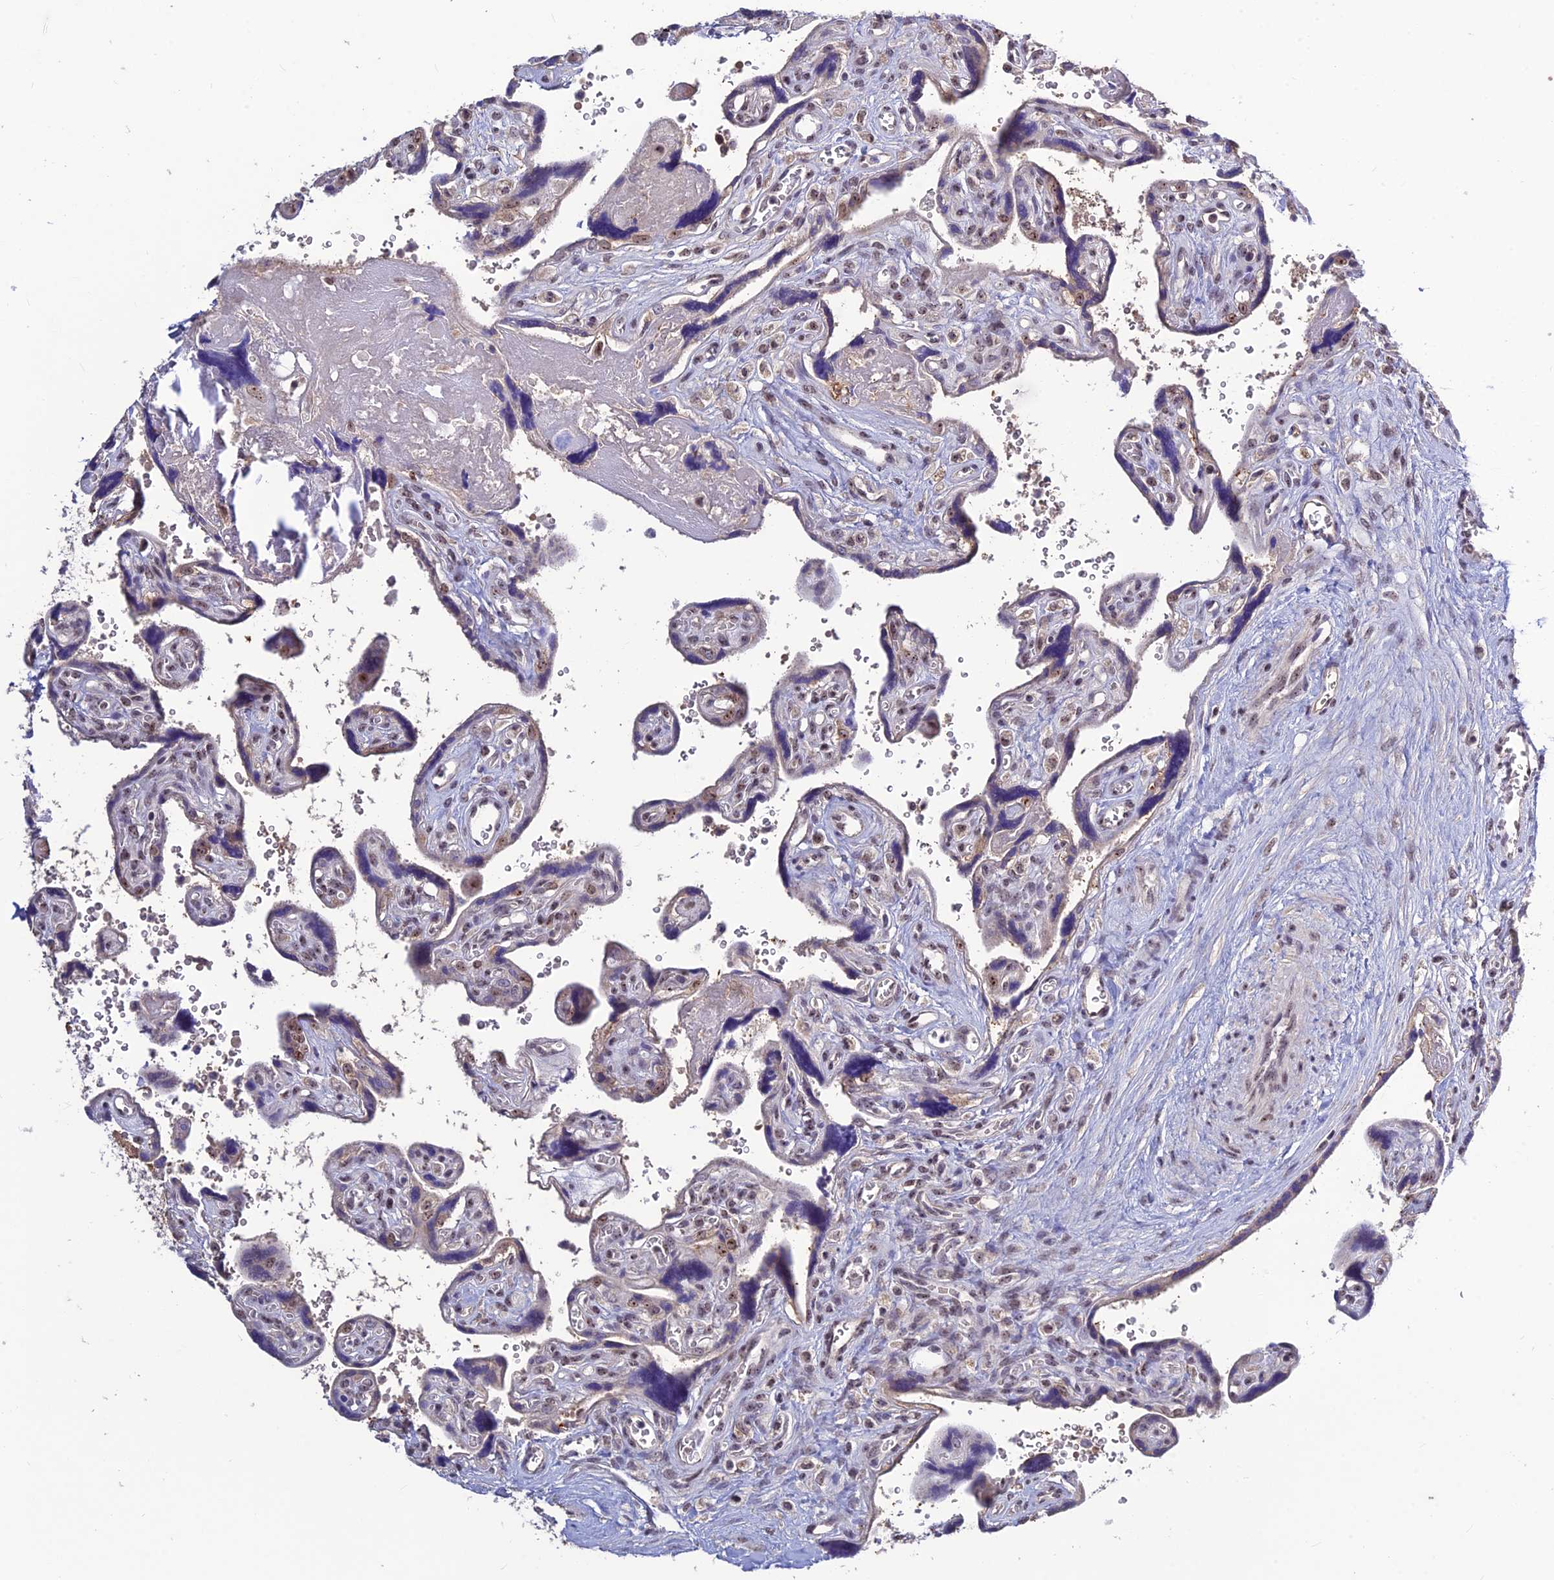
{"staining": {"intensity": "moderate", "quantity": "<25%", "location": "cytoplasmic/membranous"}, "tissue": "placenta", "cell_type": "Decidual cells", "image_type": "normal", "snomed": [{"axis": "morphology", "description": "Normal tissue, NOS"}, {"axis": "topography", "description": "Placenta"}], "caption": "Placenta stained with DAB (3,3'-diaminobenzidine) immunohistochemistry (IHC) reveals low levels of moderate cytoplasmic/membranous staining in about <25% of decidual cells.", "gene": "POLR1G", "patient": {"sex": "female", "age": 39}}